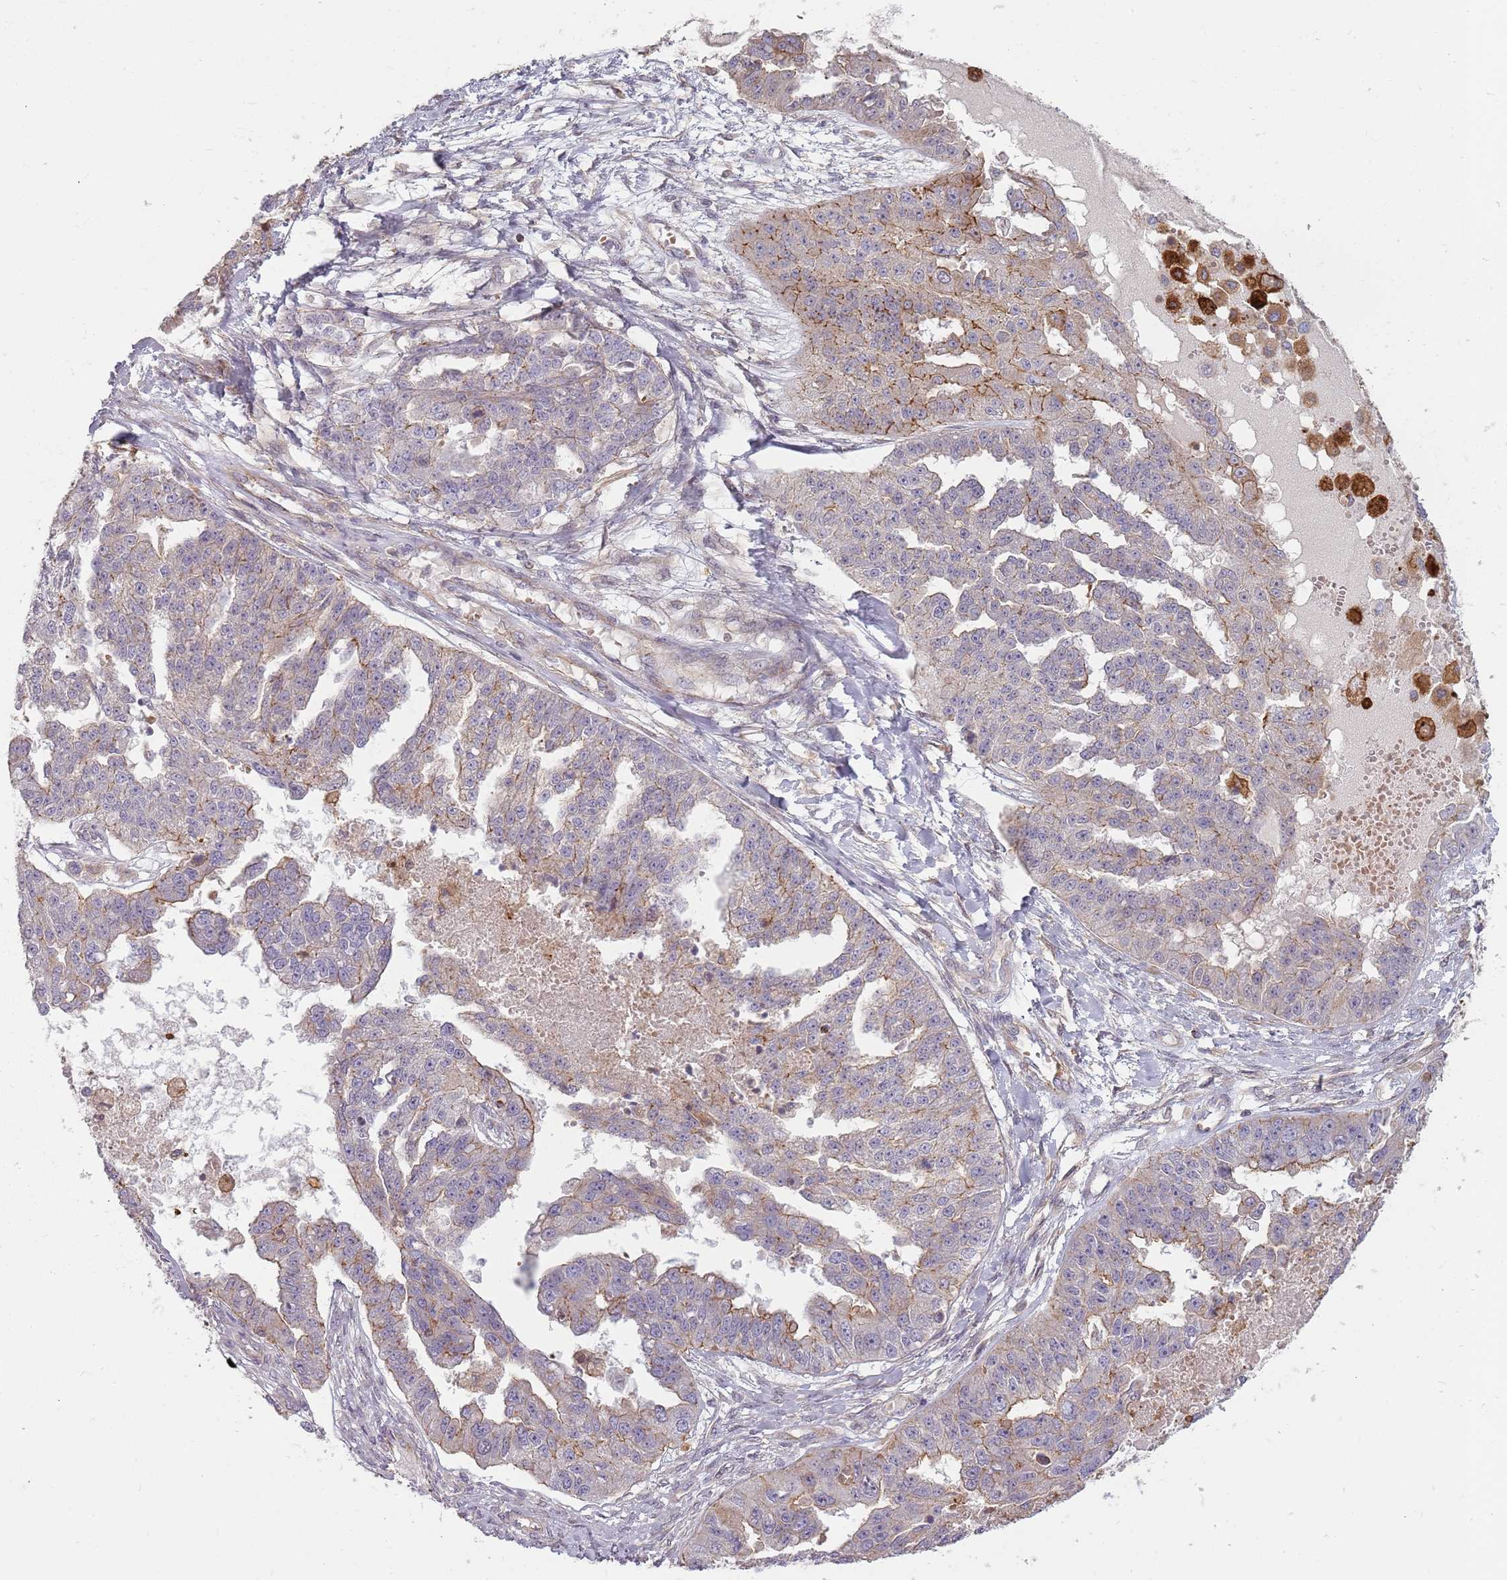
{"staining": {"intensity": "moderate", "quantity": "25%-75%", "location": "cytoplasmic/membranous"}, "tissue": "ovarian cancer", "cell_type": "Tumor cells", "image_type": "cancer", "snomed": [{"axis": "morphology", "description": "Cystadenocarcinoma, serous, NOS"}, {"axis": "topography", "description": "Ovary"}], "caption": "A medium amount of moderate cytoplasmic/membranous positivity is identified in about 25%-75% of tumor cells in serous cystadenocarcinoma (ovarian) tissue.", "gene": "PPP1R14C", "patient": {"sex": "female", "age": 58}}